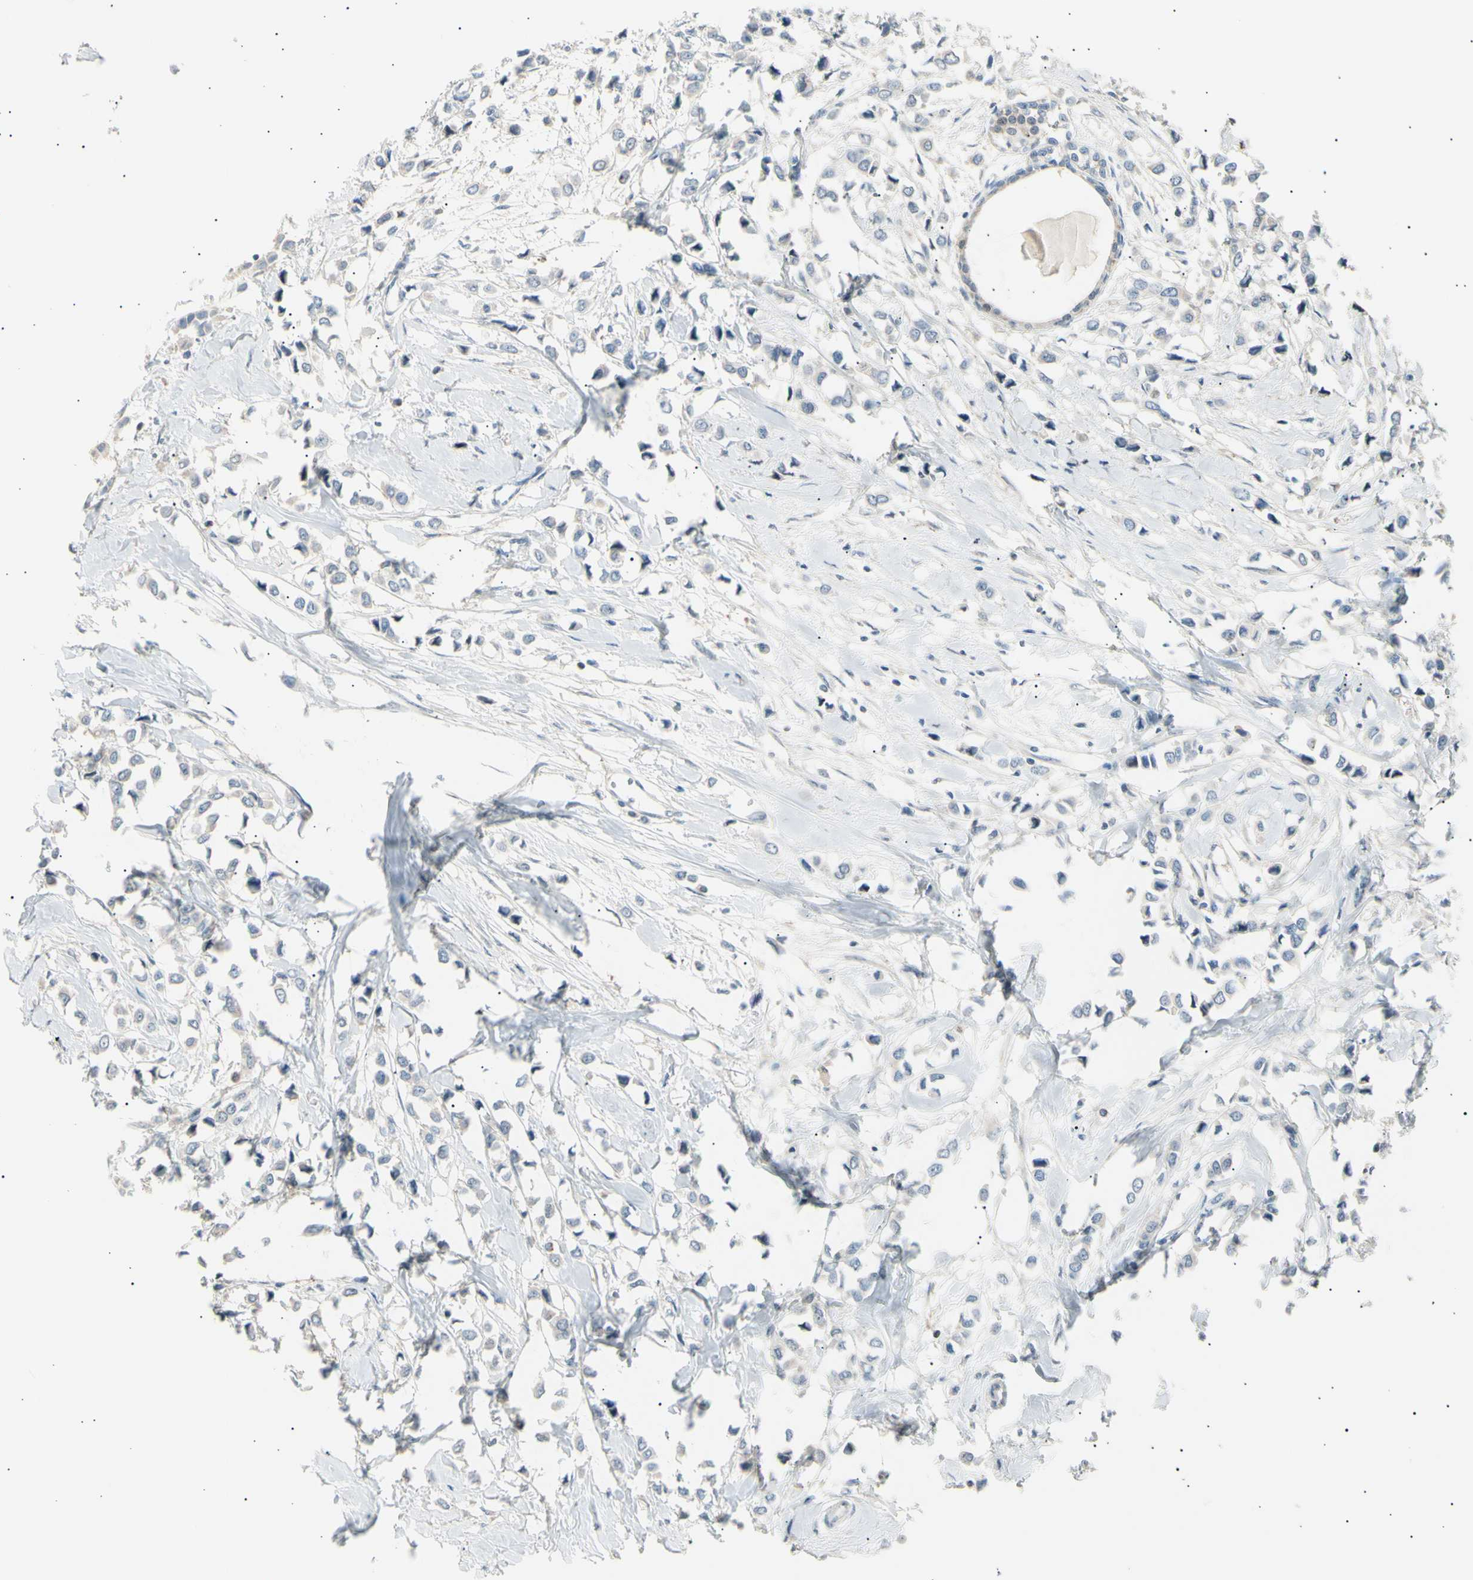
{"staining": {"intensity": "weak", "quantity": "<25%", "location": "cytoplasmic/membranous"}, "tissue": "breast cancer", "cell_type": "Tumor cells", "image_type": "cancer", "snomed": [{"axis": "morphology", "description": "Lobular carcinoma"}, {"axis": "topography", "description": "Breast"}], "caption": "The IHC histopathology image has no significant expression in tumor cells of breast cancer tissue.", "gene": "LHPP", "patient": {"sex": "female", "age": 51}}